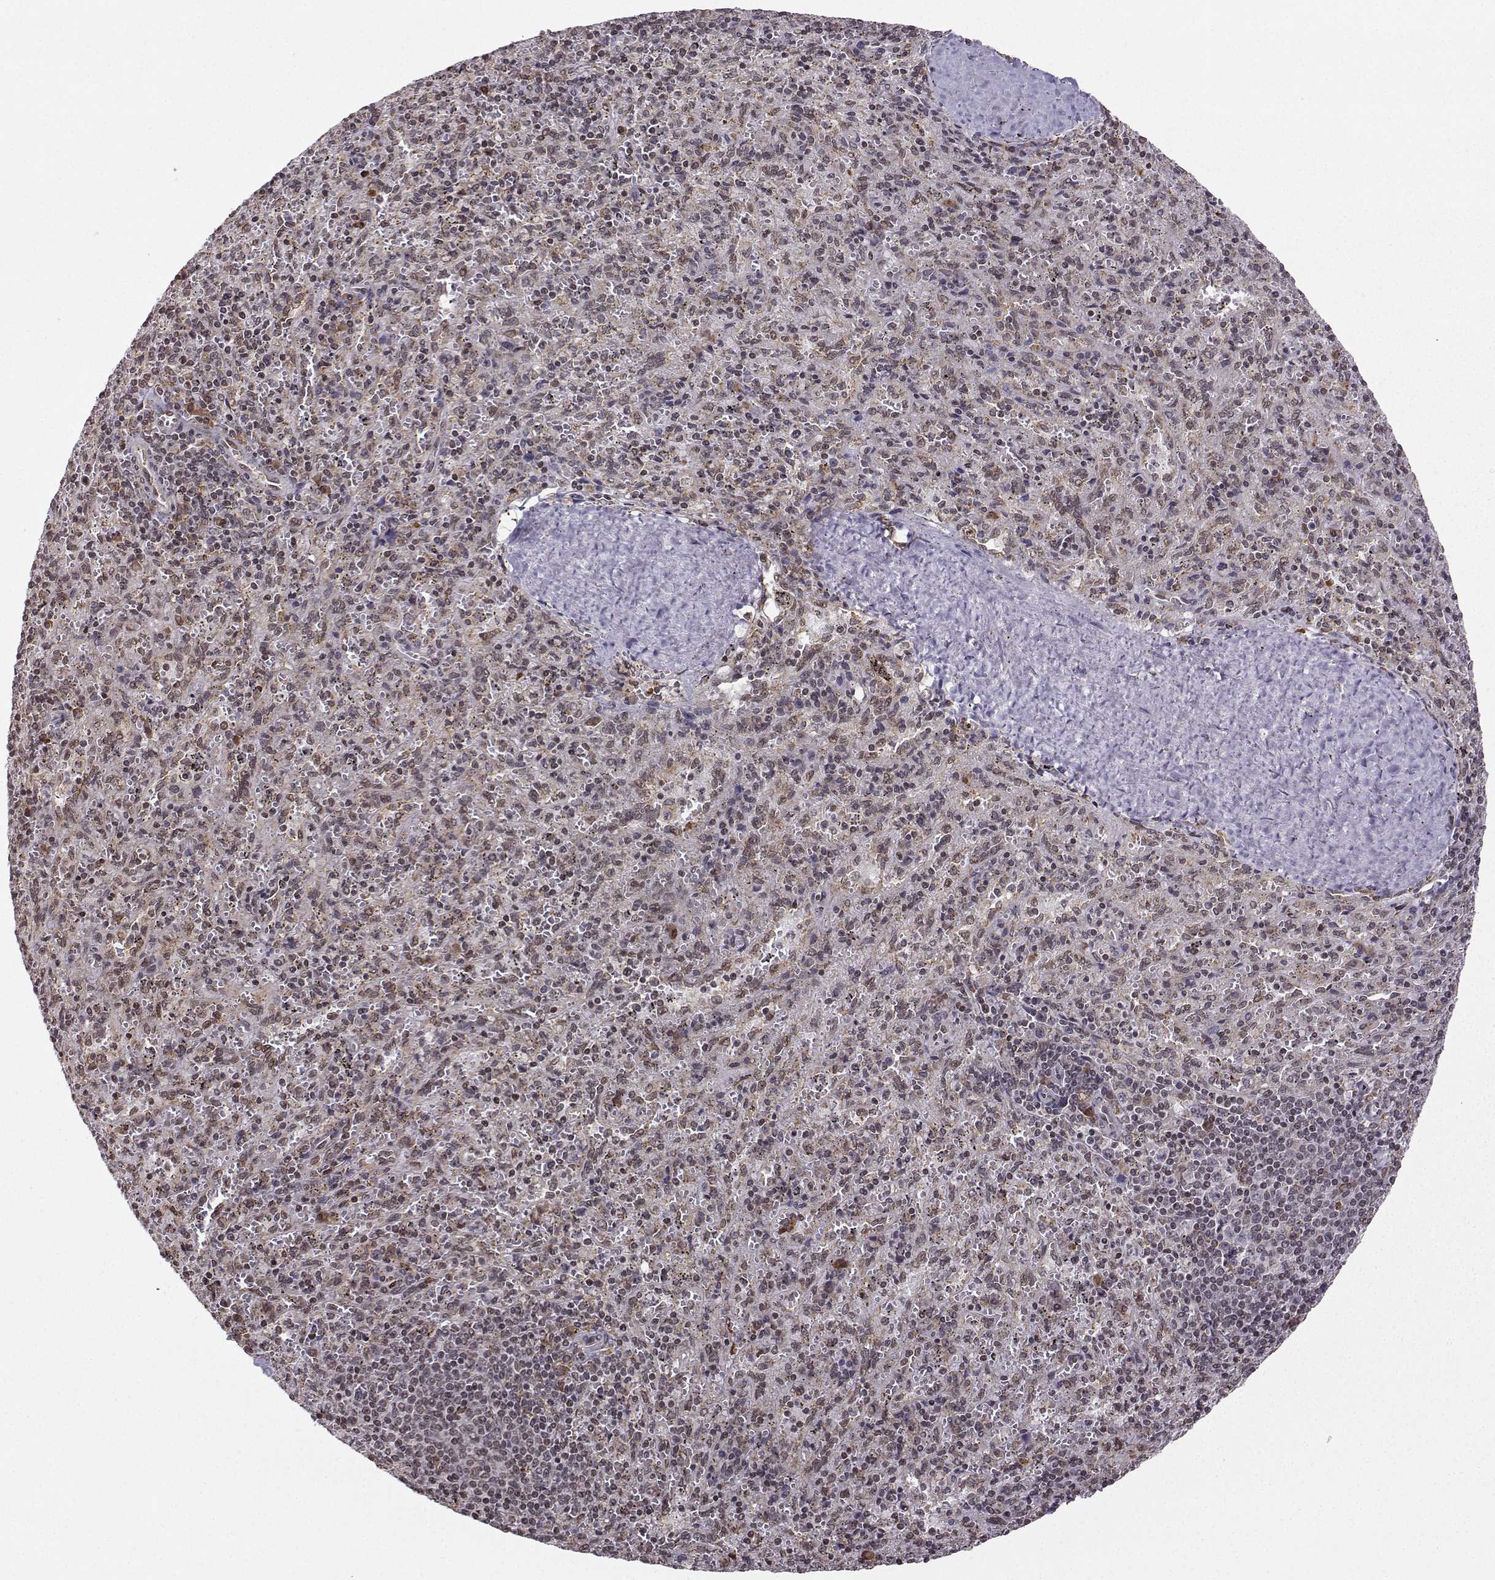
{"staining": {"intensity": "negative", "quantity": "none", "location": "none"}, "tissue": "spleen", "cell_type": "Cells in red pulp", "image_type": "normal", "snomed": [{"axis": "morphology", "description": "Normal tissue, NOS"}, {"axis": "topography", "description": "Spleen"}], "caption": "Immunohistochemical staining of unremarkable spleen displays no significant positivity in cells in red pulp.", "gene": "EZH1", "patient": {"sex": "male", "age": 57}}